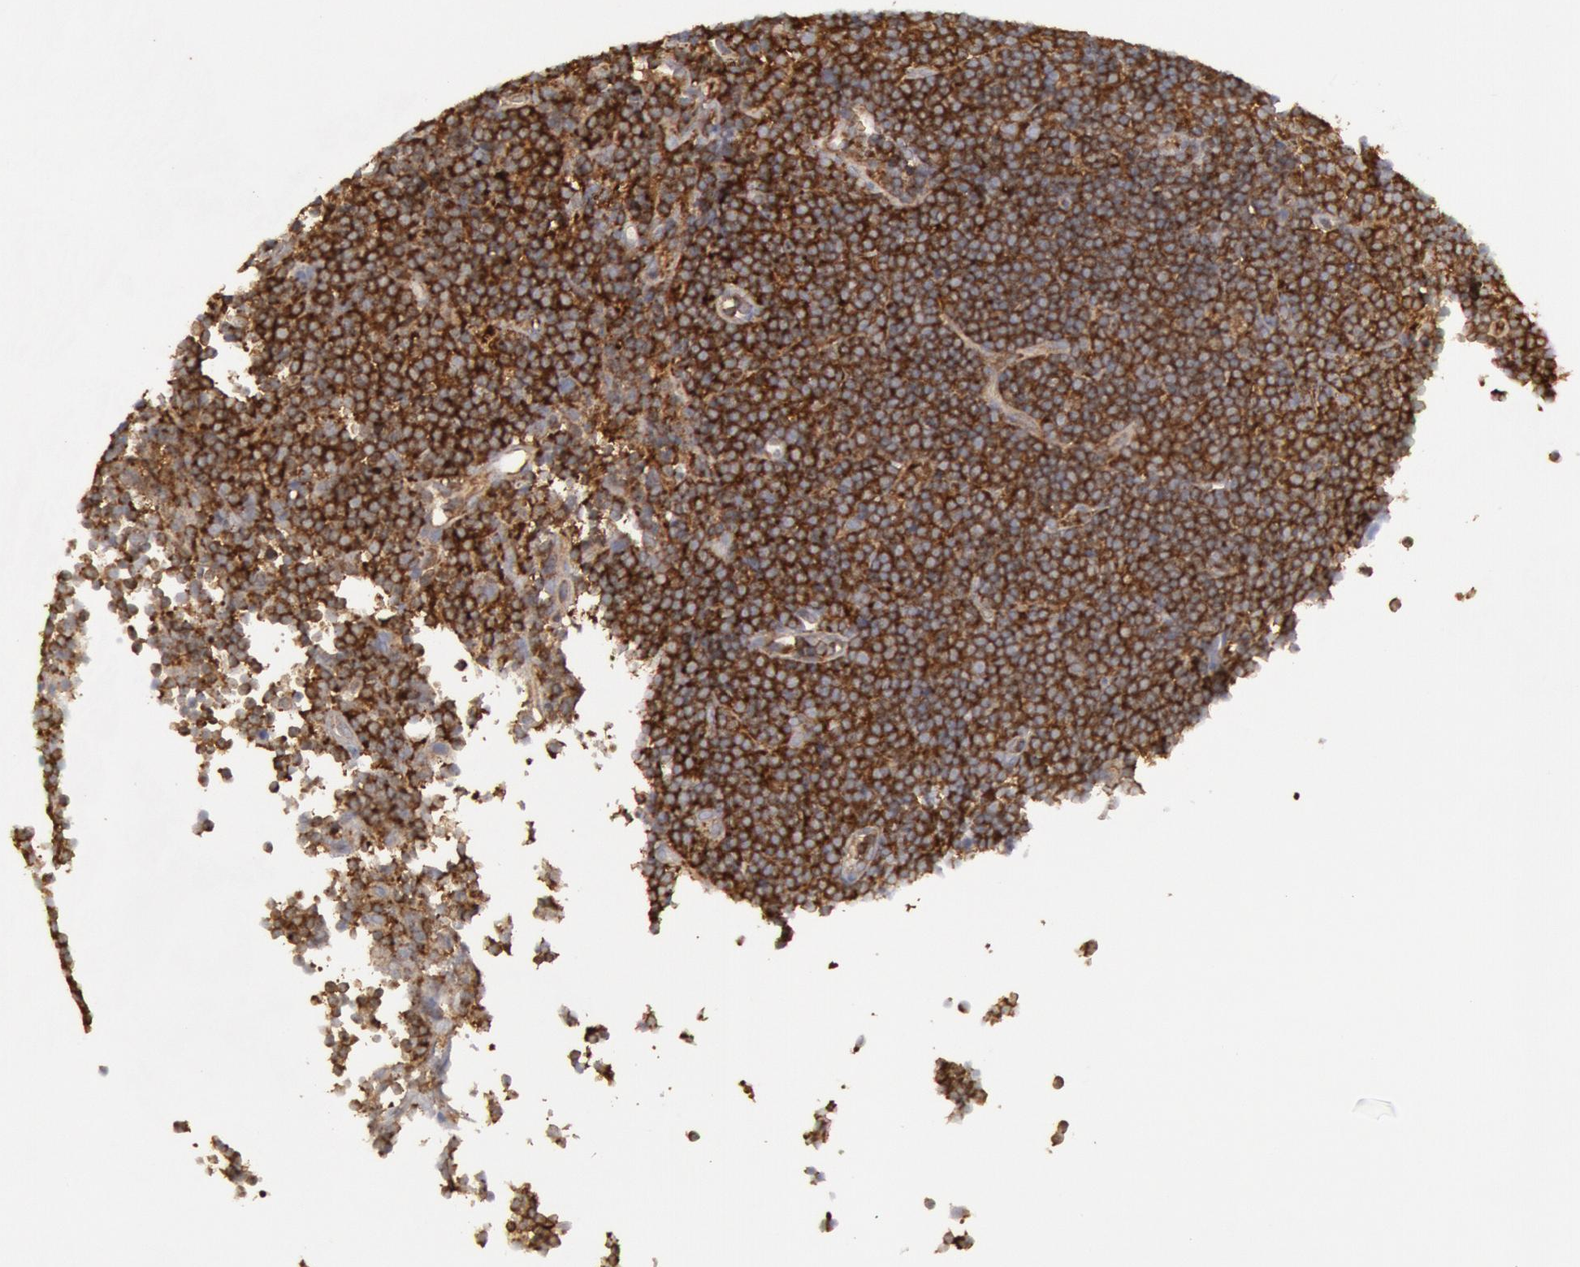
{"staining": {"intensity": "strong", "quantity": ">75%", "location": "cytoplasmic/membranous"}, "tissue": "lymphoma", "cell_type": "Tumor cells", "image_type": "cancer", "snomed": [{"axis": "morphology", "description": "Malignant lymphoma, non-Hodgkin's type, Low grade"}, {"axis": "topography", "description": "Lymph node"}], "caption": "This image displays immunohistochemistry staining of lymphoma, with high strong cytoplasmic/membranous staining in about >75% of tumor cells.", "gene": "IKBKB", "patient": {"sex": "male", "age": 57}}